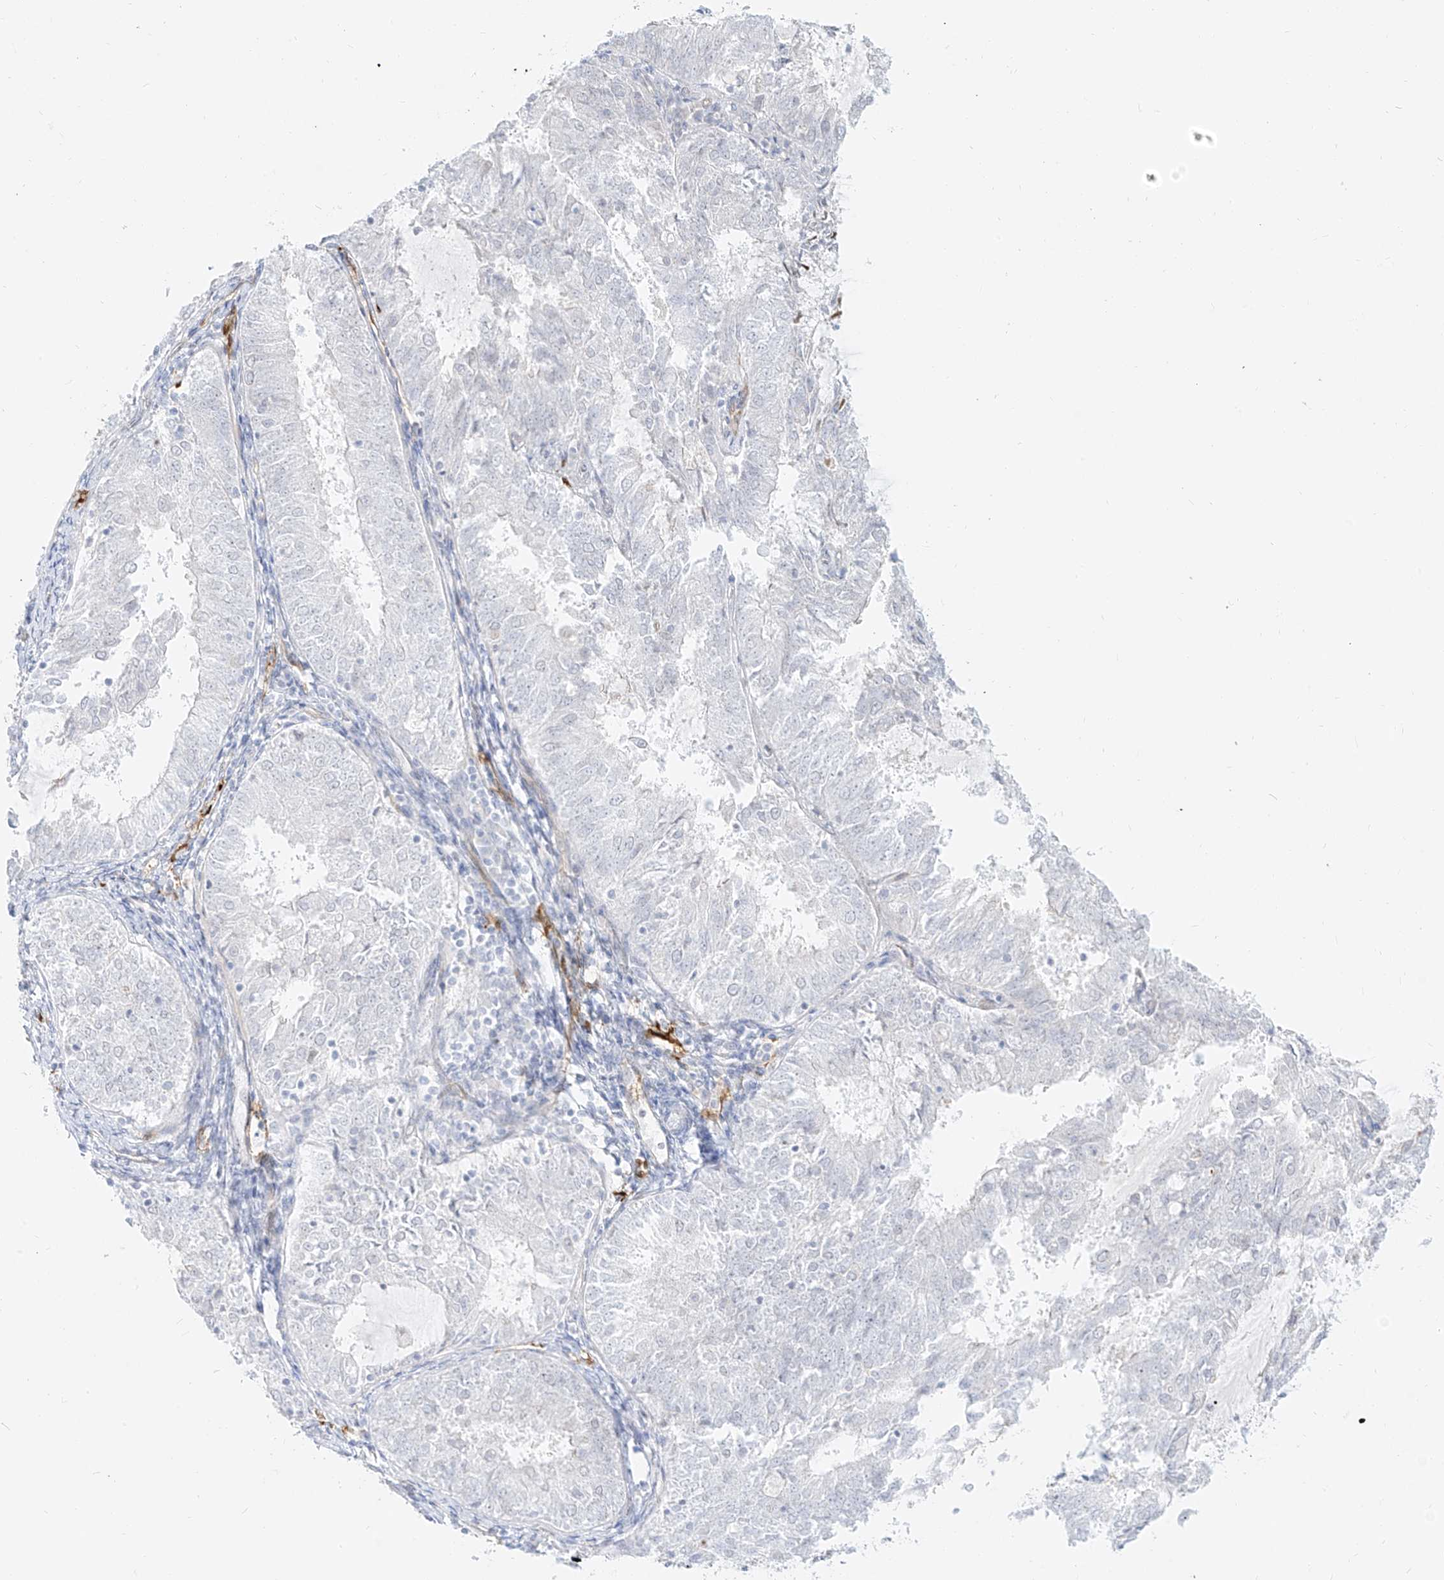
{"staining": {"intensity": "negative", "quantity": "none", "location": "none"}, "tissue": "endometrial cancer", "cell_type": "Tumor cells", "image_type": "cancer", "snomed": [{"axis": "morphology", "description": "Adenocarcinoma, NOS"}, {"axis": "topography", "description": "Endometrium"}], "caption": "The IHC photomicrograph has no significant expression in tumor cells of endometrial adenocarcinoma tissue.", "gene": "NHSL1", "patient": {"sex": "female", "age": 57}}